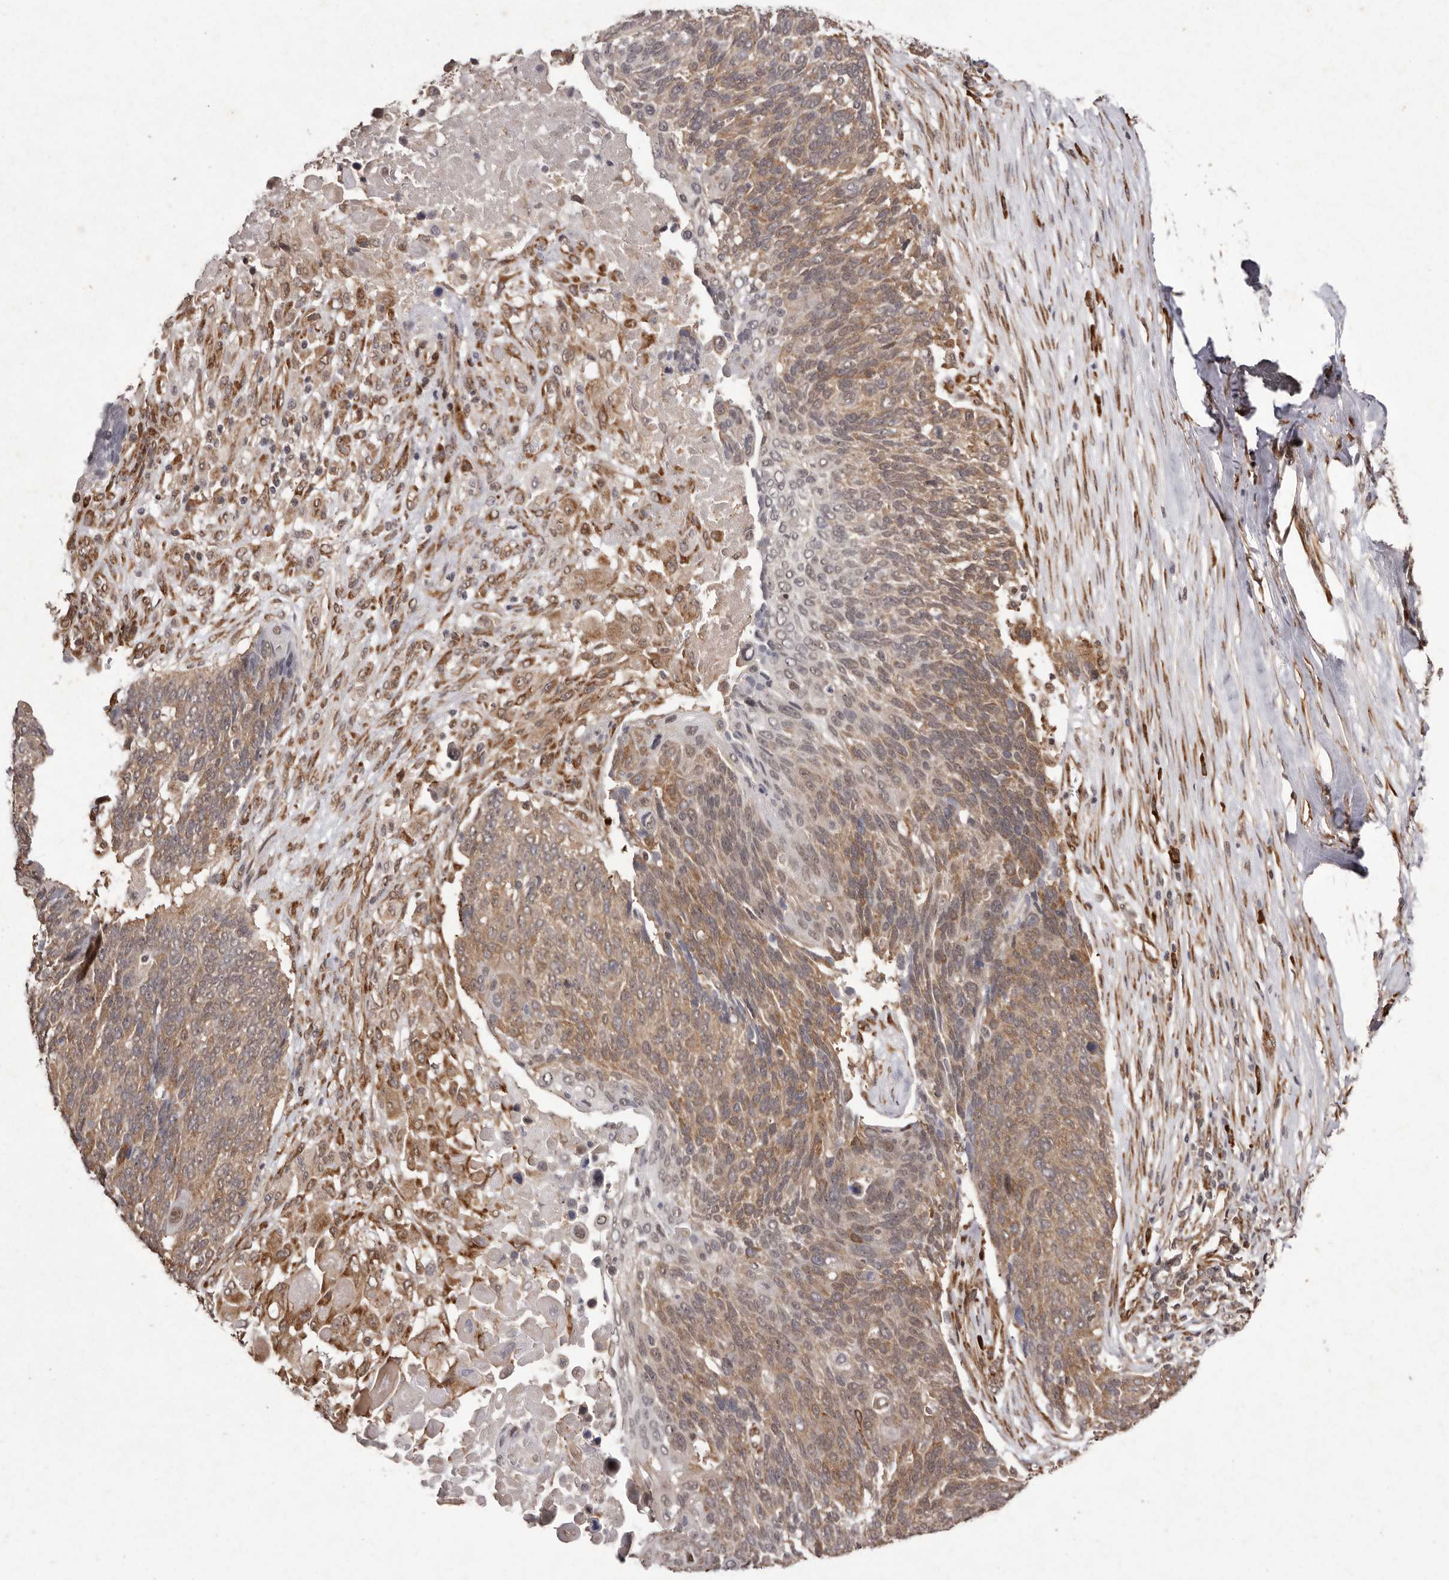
{"staining": {"intensity": "moderate", "quantity": ">75%", "location": "cytoplasmic/membranous,nuclear"}, "tissue": "lung cancer", "cell_type": "Tumor cells", "image_type": "cancer", "snomed": [{"axis": "morphology", "description": "Squamous cell carcinoma, NOS"}, {"axis": "topography", "description": "Lung"}], "caption": "Protein staining reveals moderate cytoplasmic/membranous and nuclear staining in about >75% of tumor cells in lung cancer.", "gene": "LRGUK", "patient": {"sex": "male", "age": 66}}